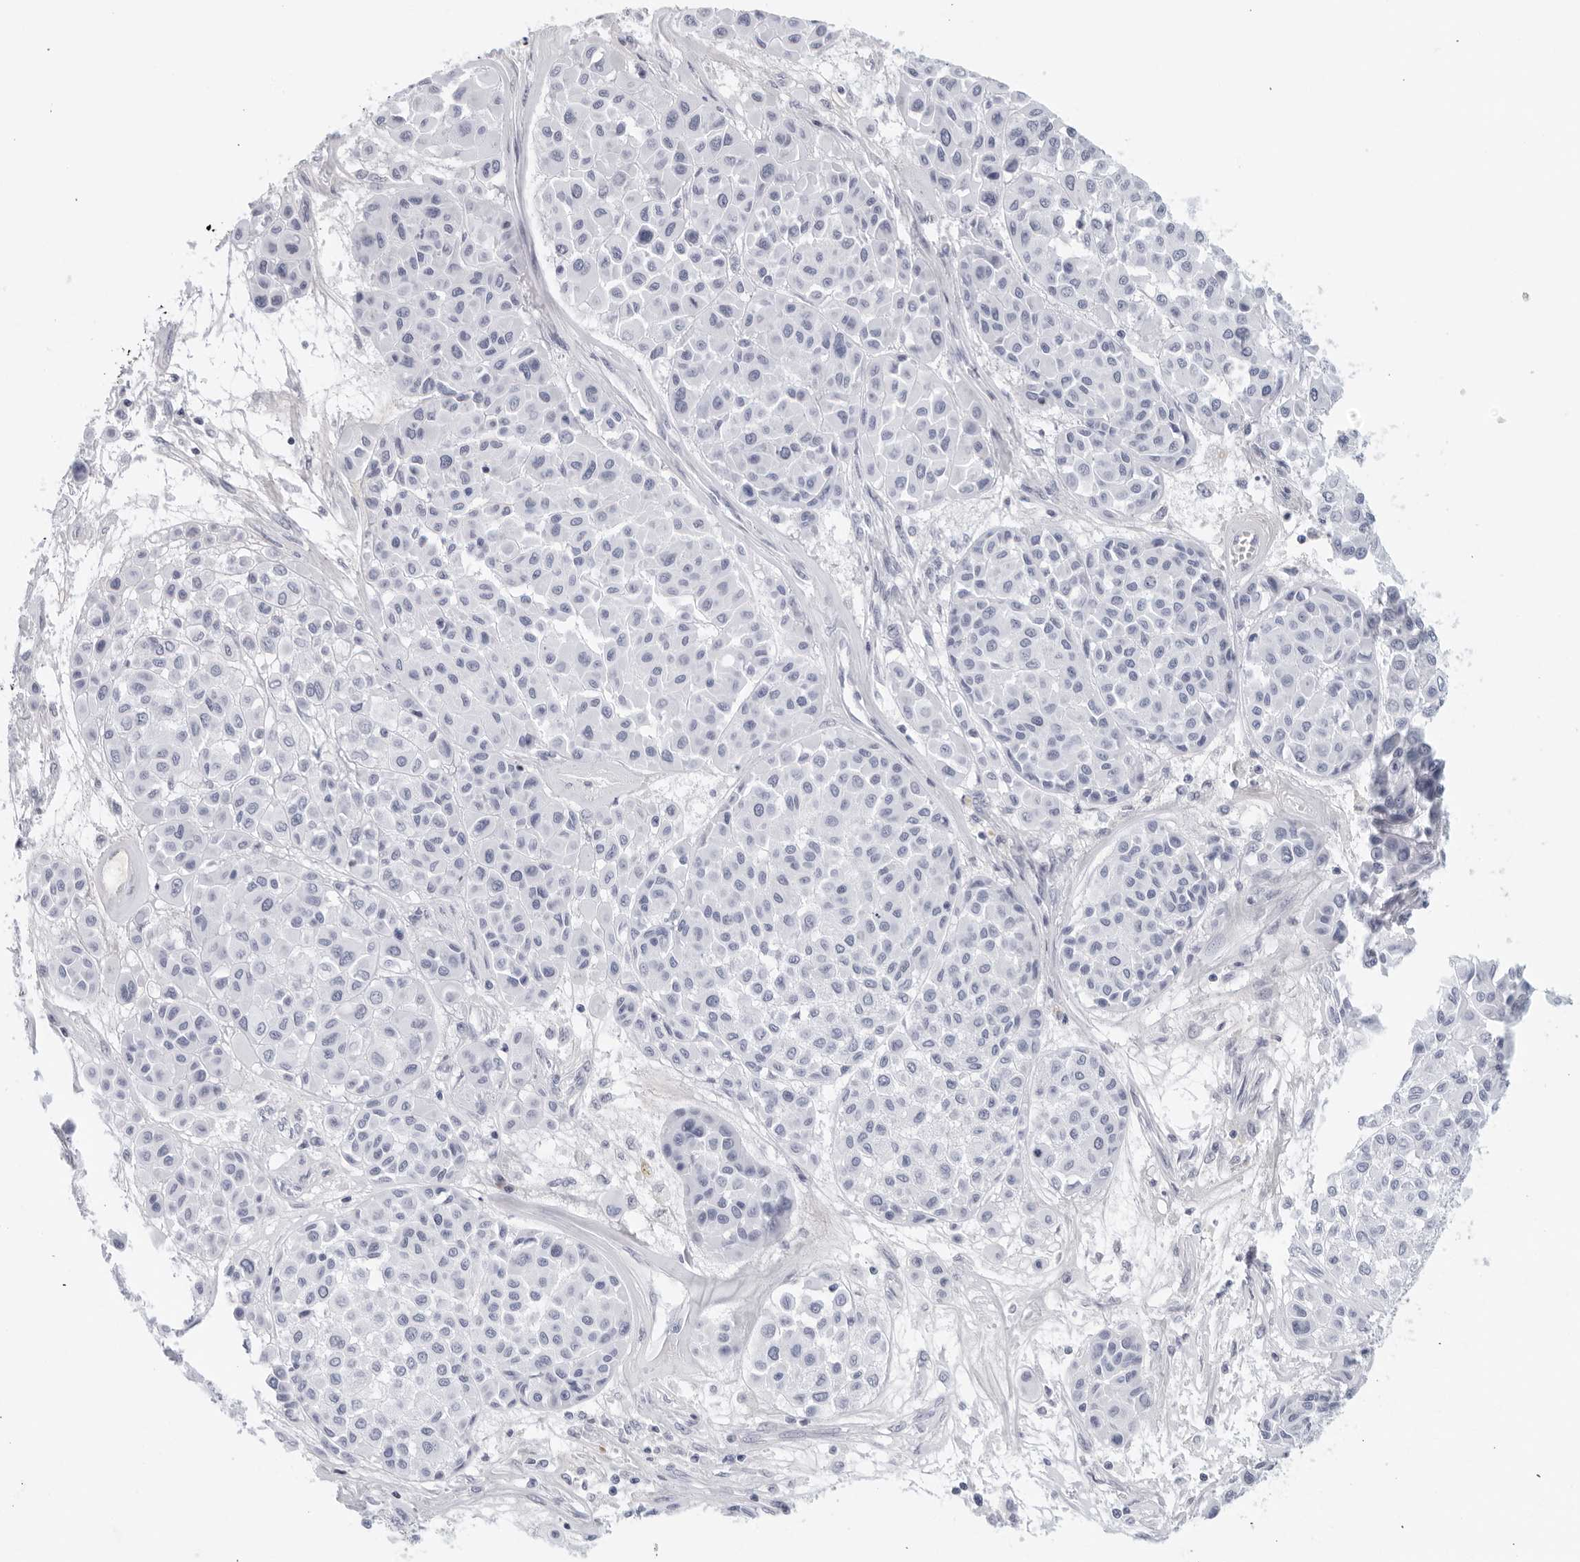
{"staining": {"intensity": "negative", "quantity": "none", "location": "none"}, "tissue": "melanoma", "cell_type": "Tumor cells", "image_type": "cancer", "snomed": [{"axis": "morphology", "description": "Malignant melanoma, Metastatic site"}, {"axis": "topography", "description": "Soft tissue"}], "caption": "This micrograph is of malignant melanoma (metastatic site) stained with IHC to label a protein in brown with the nuclei are counter-stained blue. There is no staining in tumor cells. The staining is performed using DAB brown chromogen with nuclei counter-stained in using hematoxylin.", "gene": "FGG", "patient": {"sex": "male", "age": 41}}